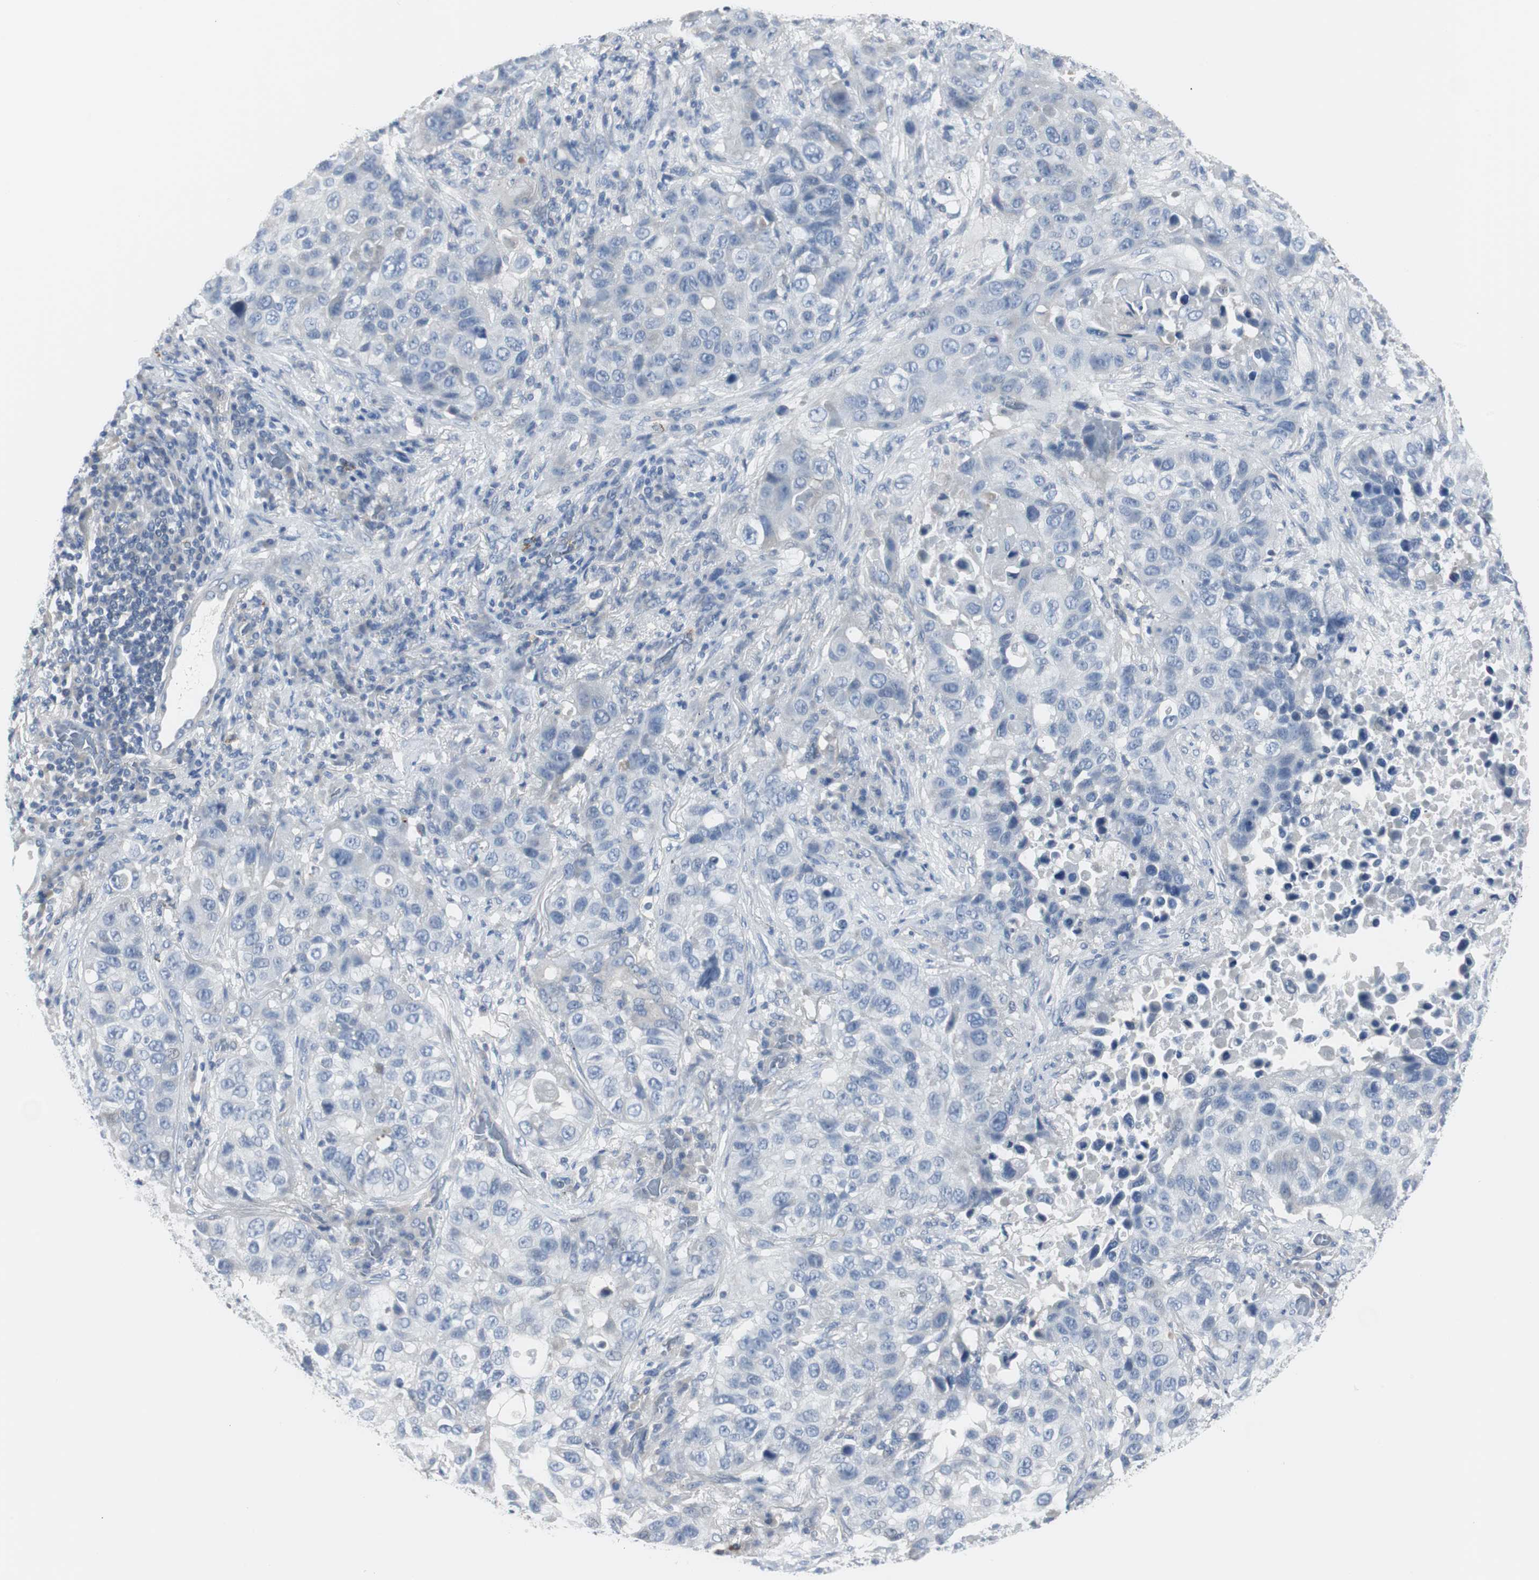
{"staining": {"intensity": "negative", "quantity": "none", "location": "none"}, "tissue": "lung cancer", "cell_type": "Tumor cells", "image_type": "cancer", "snomed": [{"axis": "morphology", "description": "Squamous cell carcinoma, NOS"}, {"axis": "topography", "description": "Lung"}], "caption": "Immunohistochemistry of human squamous cell carcinoma (lung) shows no expression in tumor cells.", "gene": "RASA1", "patient": {"sex": "male", "age": 57}}